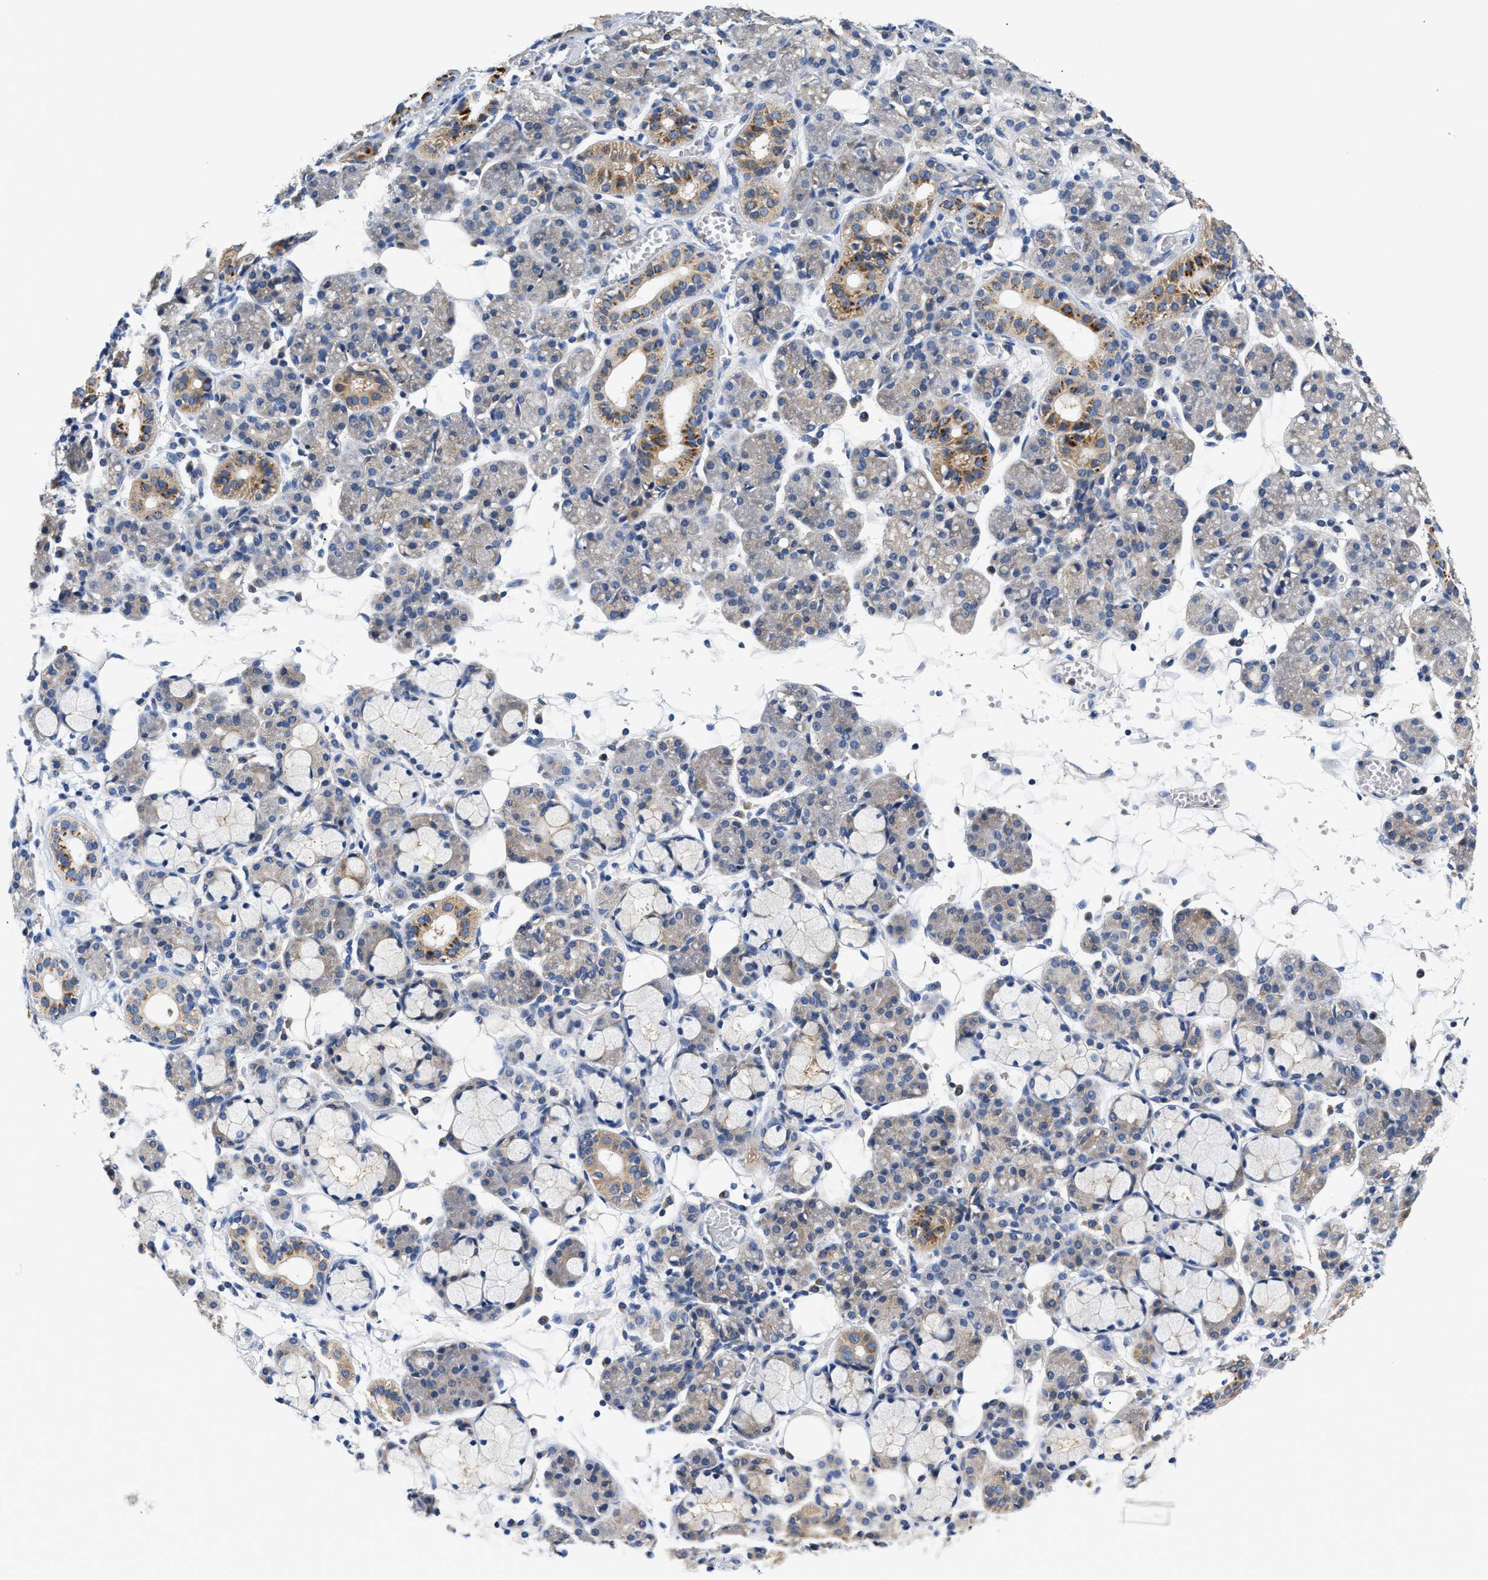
{"staining": {"intensity": "moderate", "quantity": "<25%", "location": "cytoplasmic/membranous"}, "tissue": "salivary gland", "cell_type": "Glandular cells", "image_type": "normal", "snomed": [{"axis": "morphology", "description": "Normal tissue, NOS"}, {"axis": "topography", "description": "Salivary gland"}], "caption": "Immunohistochemistry photomicrograph of normal salivary gland: salivary gland stained using IHC reveals low levels of moderate protein expression localized specifically in the cytoplasmic/membranous of glandular cells, appearing as a cytoplasmic/membranous brown color.", "gene": "FAM185A", "patient": {"sex": "male", "age": 63}}